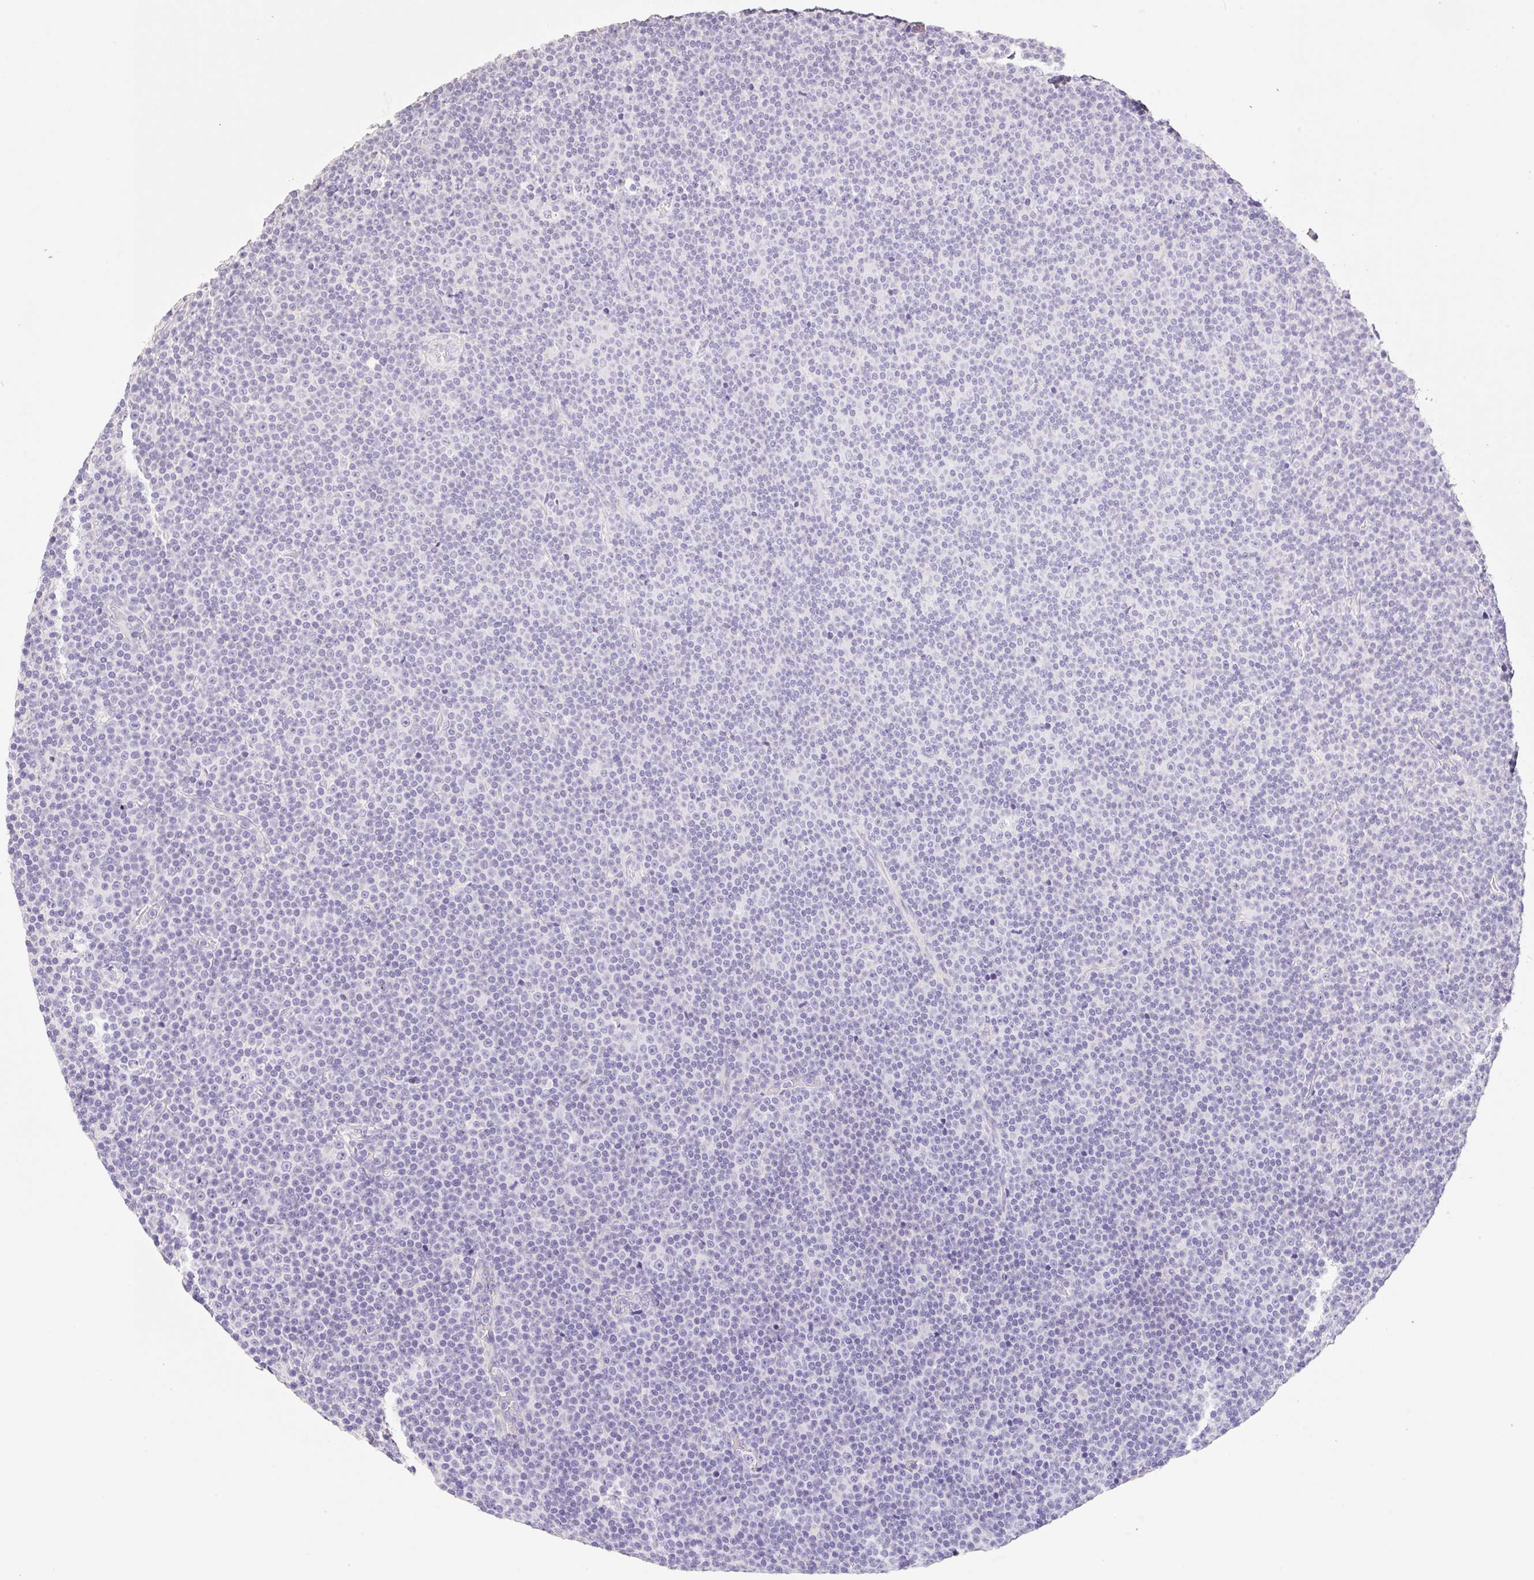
{"staining": {"intensity": "negative", "quantity": "none", "location": "none"}, "tissue": "lymphoma", "cell_type": "Tumor cells", "image_type": "cancer", "snomed": [{"axis": "morphology", "description": "Malignant lymphoma, non-Hodgkin's type, Low grade"}, {"axis": "topography", "description": "Lymph node"}], "caption": "Lymphoma was stained to show a protein in brown. There is no significant positivity in tumor cells.", "gene": "HCRTR2", "patient": {"sex": "female", "age": 67}}